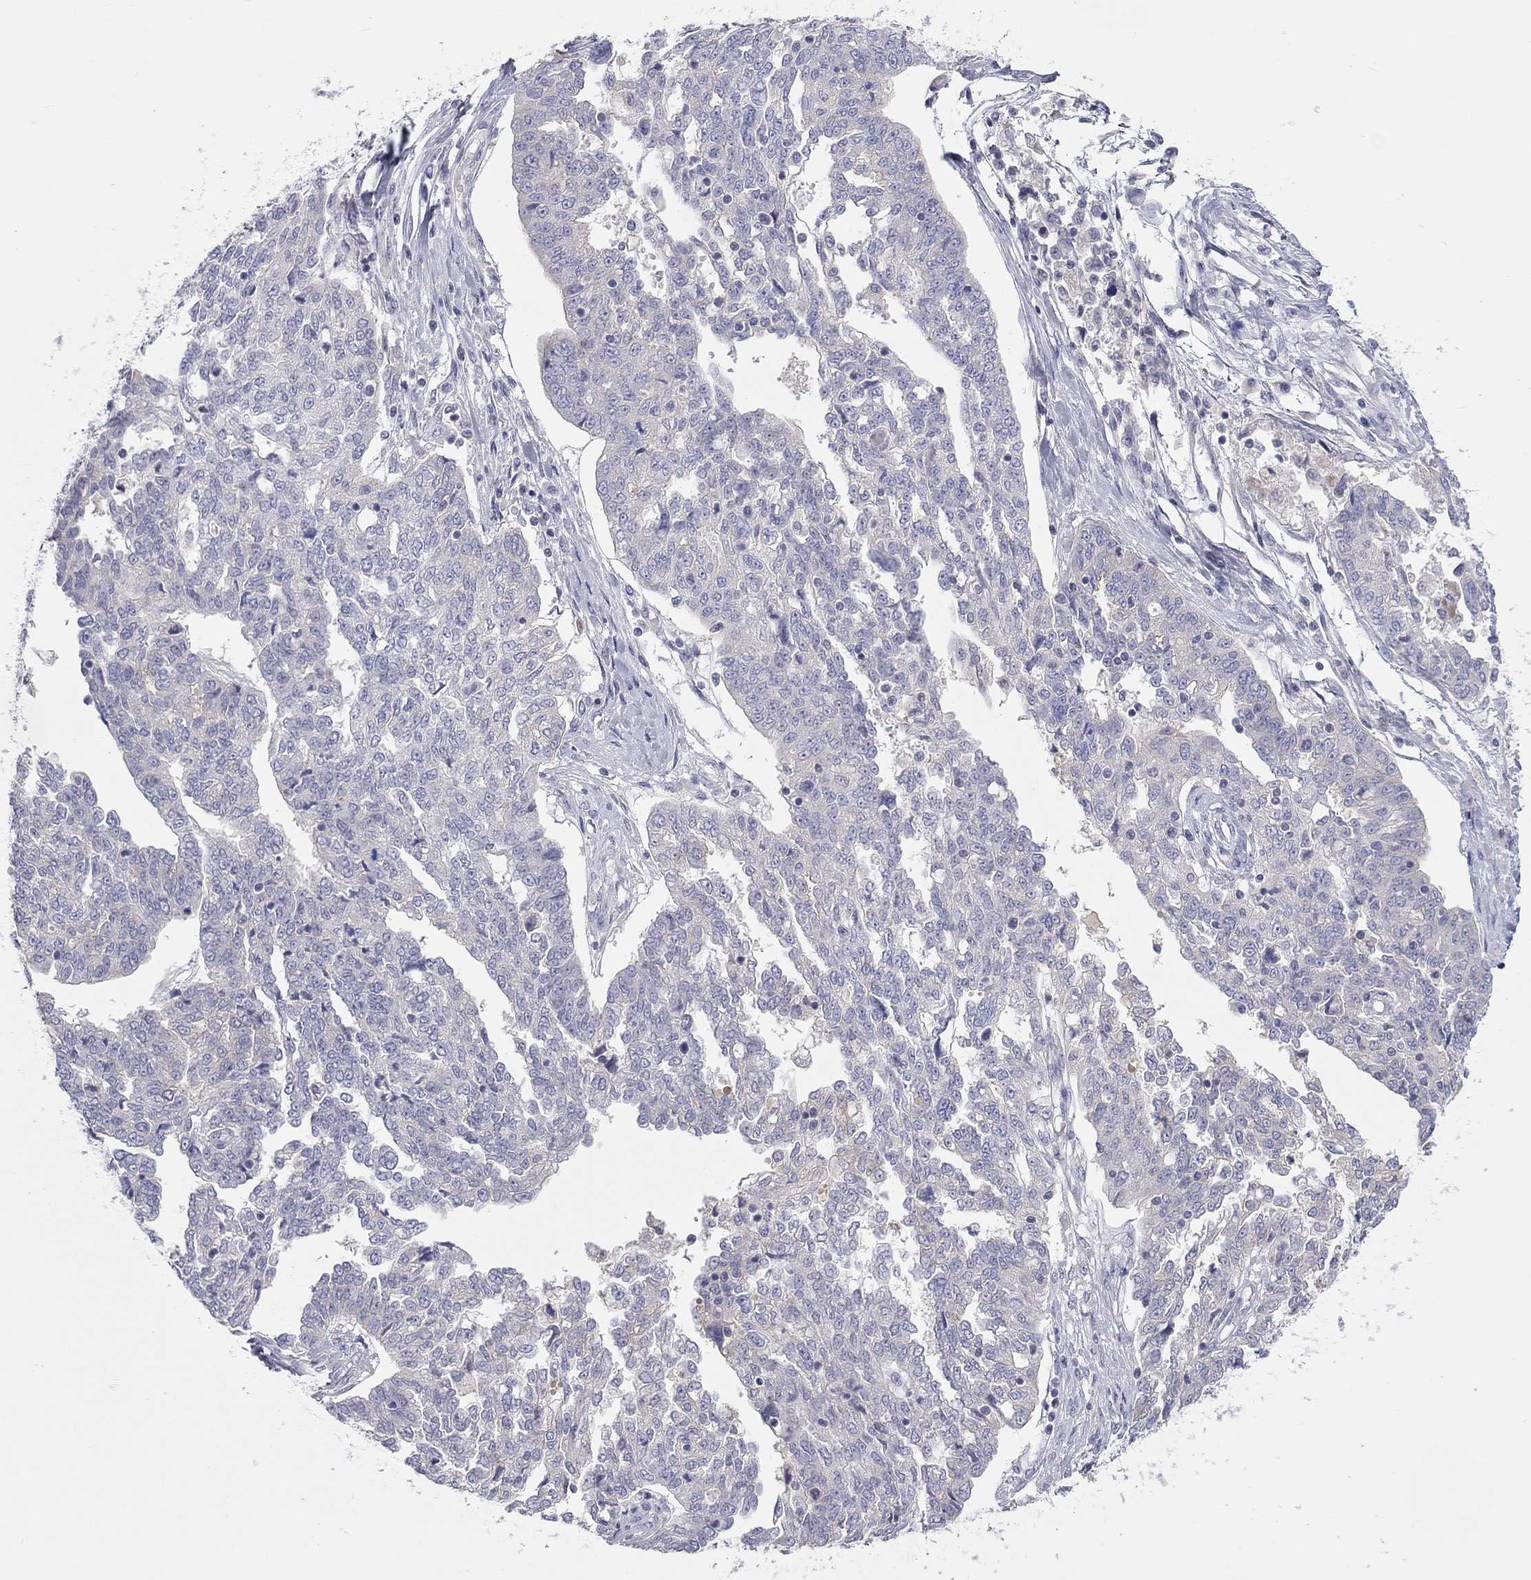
{"staining": {"intensity": "negative", "quantity": "none", "location": "none"}, "tissue": "ovarian cancer", "cell_type": "Tumor cells", "image_type": "cancer", "snomed": [{"axis": "morphology", "description": "Cystadenocarcinoma, serous, NOS"}, {"axis": "topography", "description": "Ovary"}], "caption": "The image displays no significant staining in tumor cells of ovarian cancer.", "gene": "ST7L", "patient": {"sex": "female", "age": 67}}